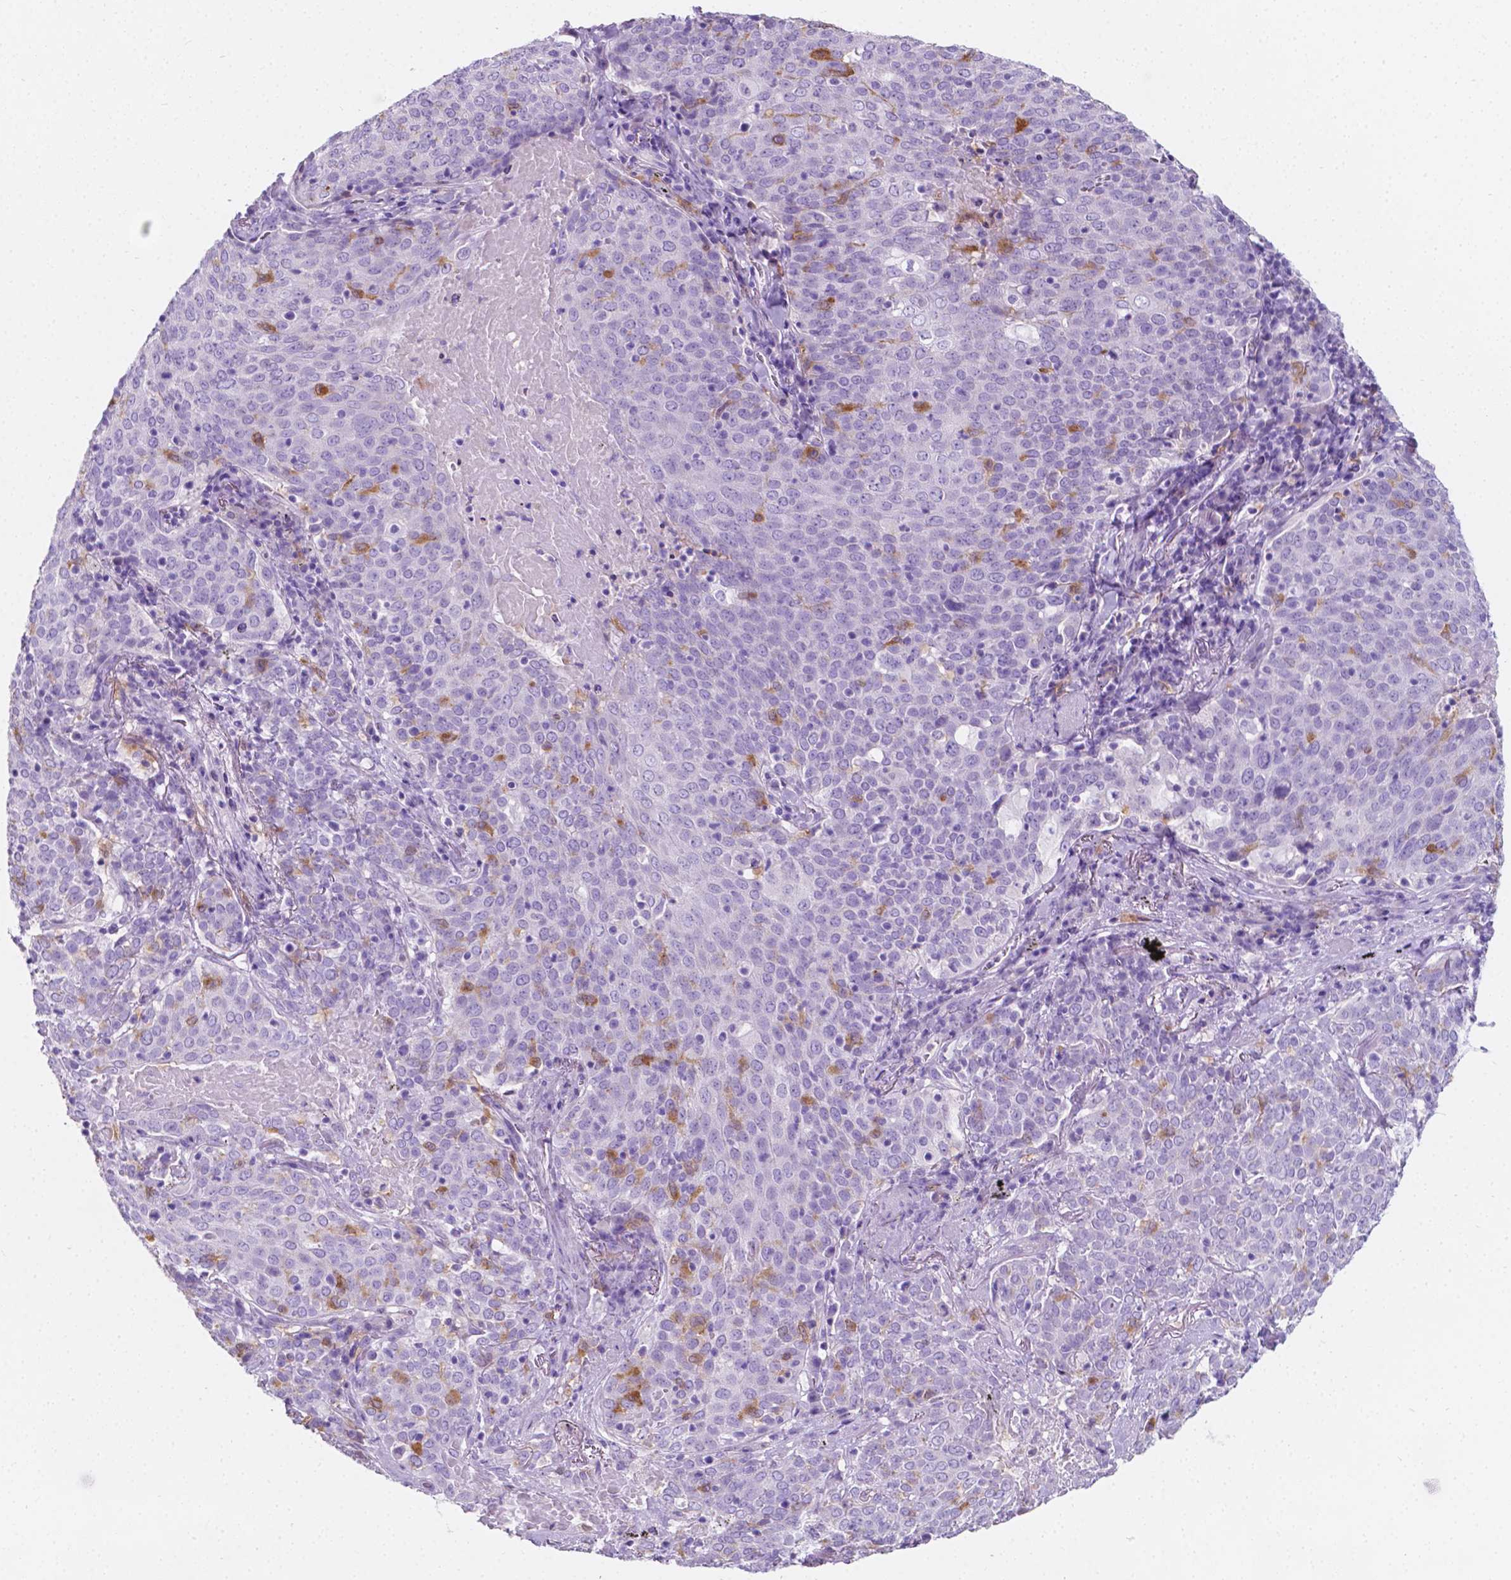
{"staining": {"intensity": "moderate", "quantity": "<25%", "location": "cytoplasmic/membranous"}, "tissue": "lung cancer", "cell_type": "Tumor cells", "image_type": "cancer", "snomed": [{"axis": "morphology", "description": "Squamous cell carcinoma, NOS"}, {"axis": "topography", "description": "Lung"}], "caption": "Immunohistochemistry (IHC) of human lung squamous cell carcinoma demonstrates low levels of moderate cytoplasmic/membranous staining in approximately <25% of tumor cells.", "gene": "GNAO1", "patient": {"sex": "male", "age": 82}}